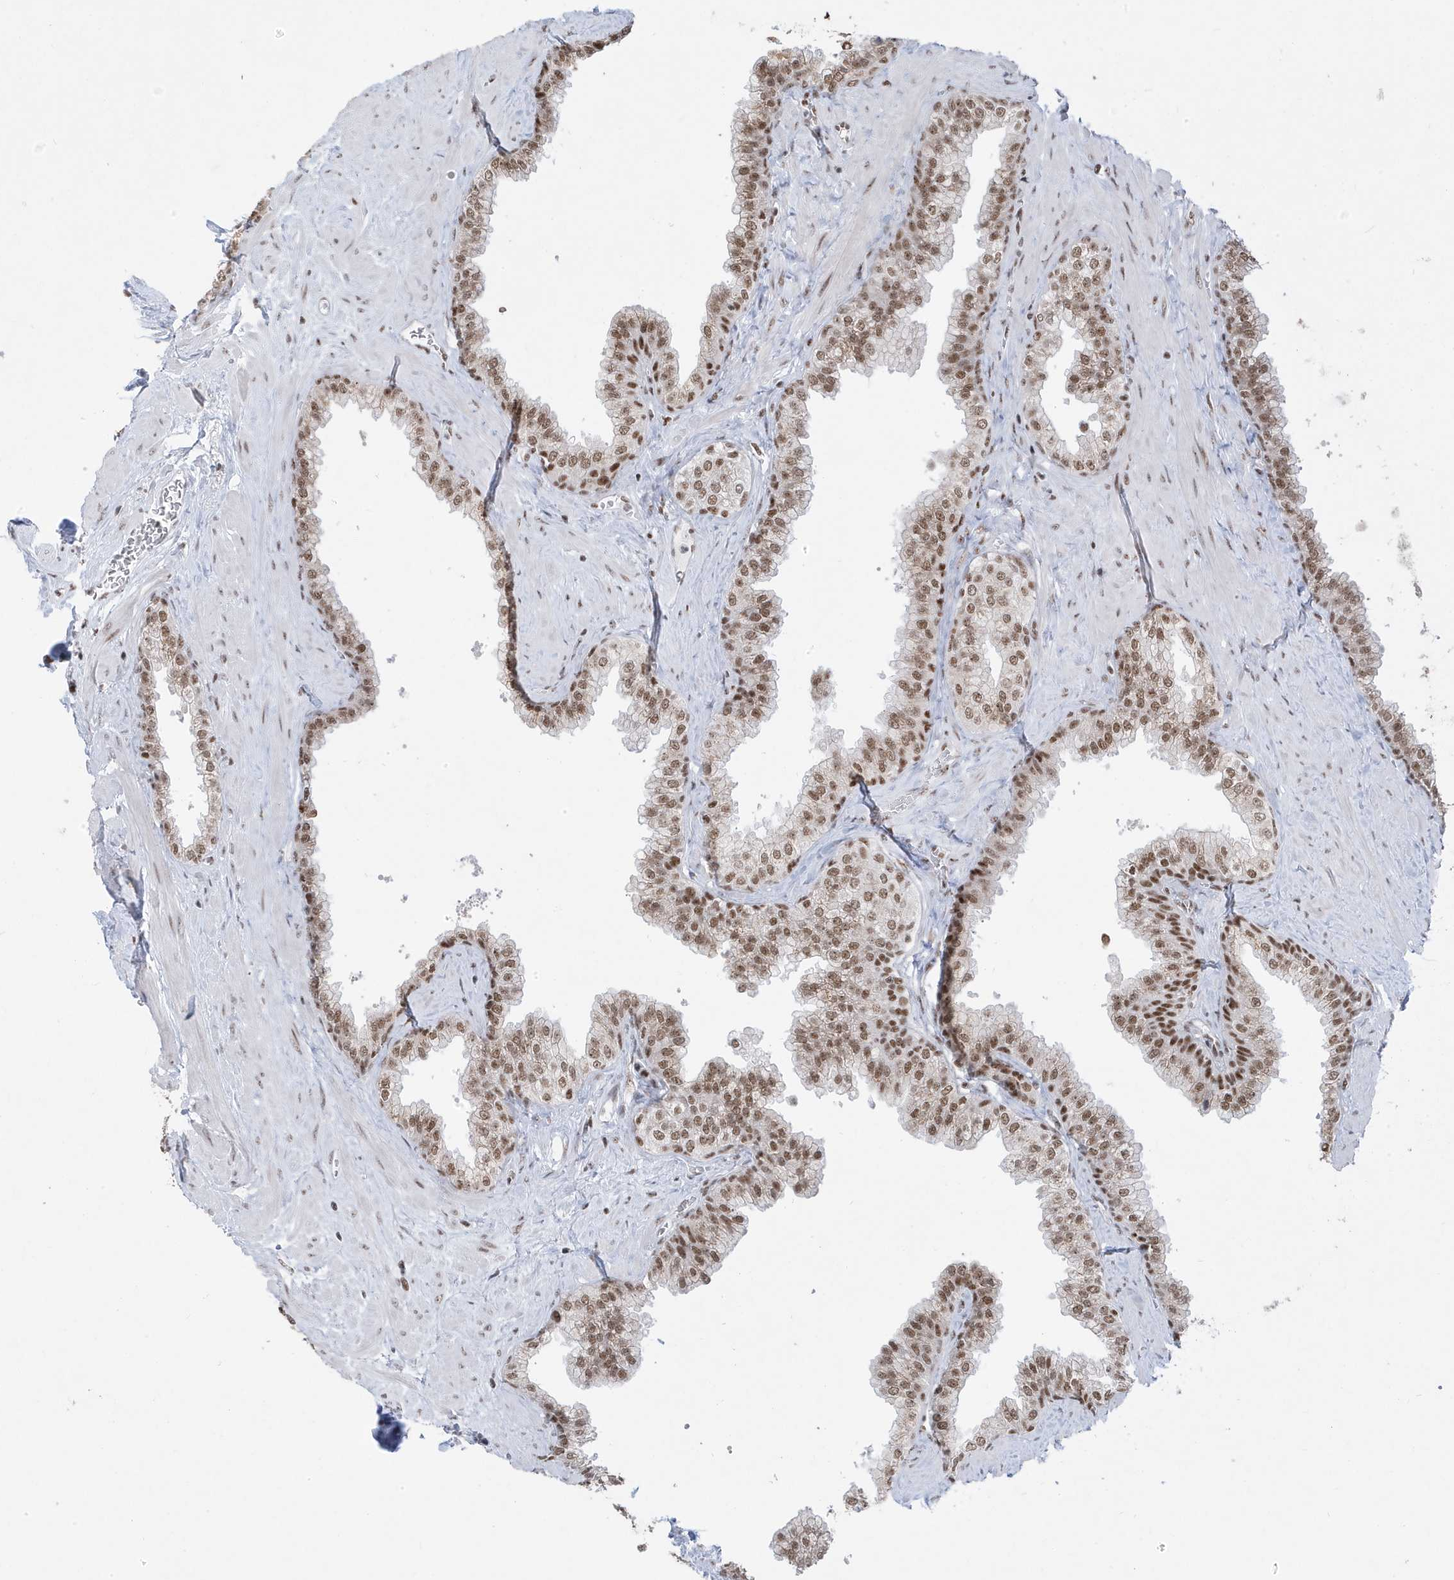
{"staining": {"intensity": "moderate", "quantity": ">75%", "location": "nuclear"}, "tissue": "prostate", "cell_type": "Glandular cells", "image_type": "normal", "snomed": [{"axis": "morphology", "description": "Normal tissue, NOS"}, {"axis": "morphology", "description": "Urothelial carcinoma, Low grade"}, {"axis": "topography", "description": "Urinary bladder"}, {"axis": "topography", "description": "Prostate"}], "caption": "About >75% of glandular cells in benign prostate display moderate nuclear protein expression as visualized by brown immunohistochemical staining.", "gene": "MTREX", "patient": {"sex": "male", "age": 60}}